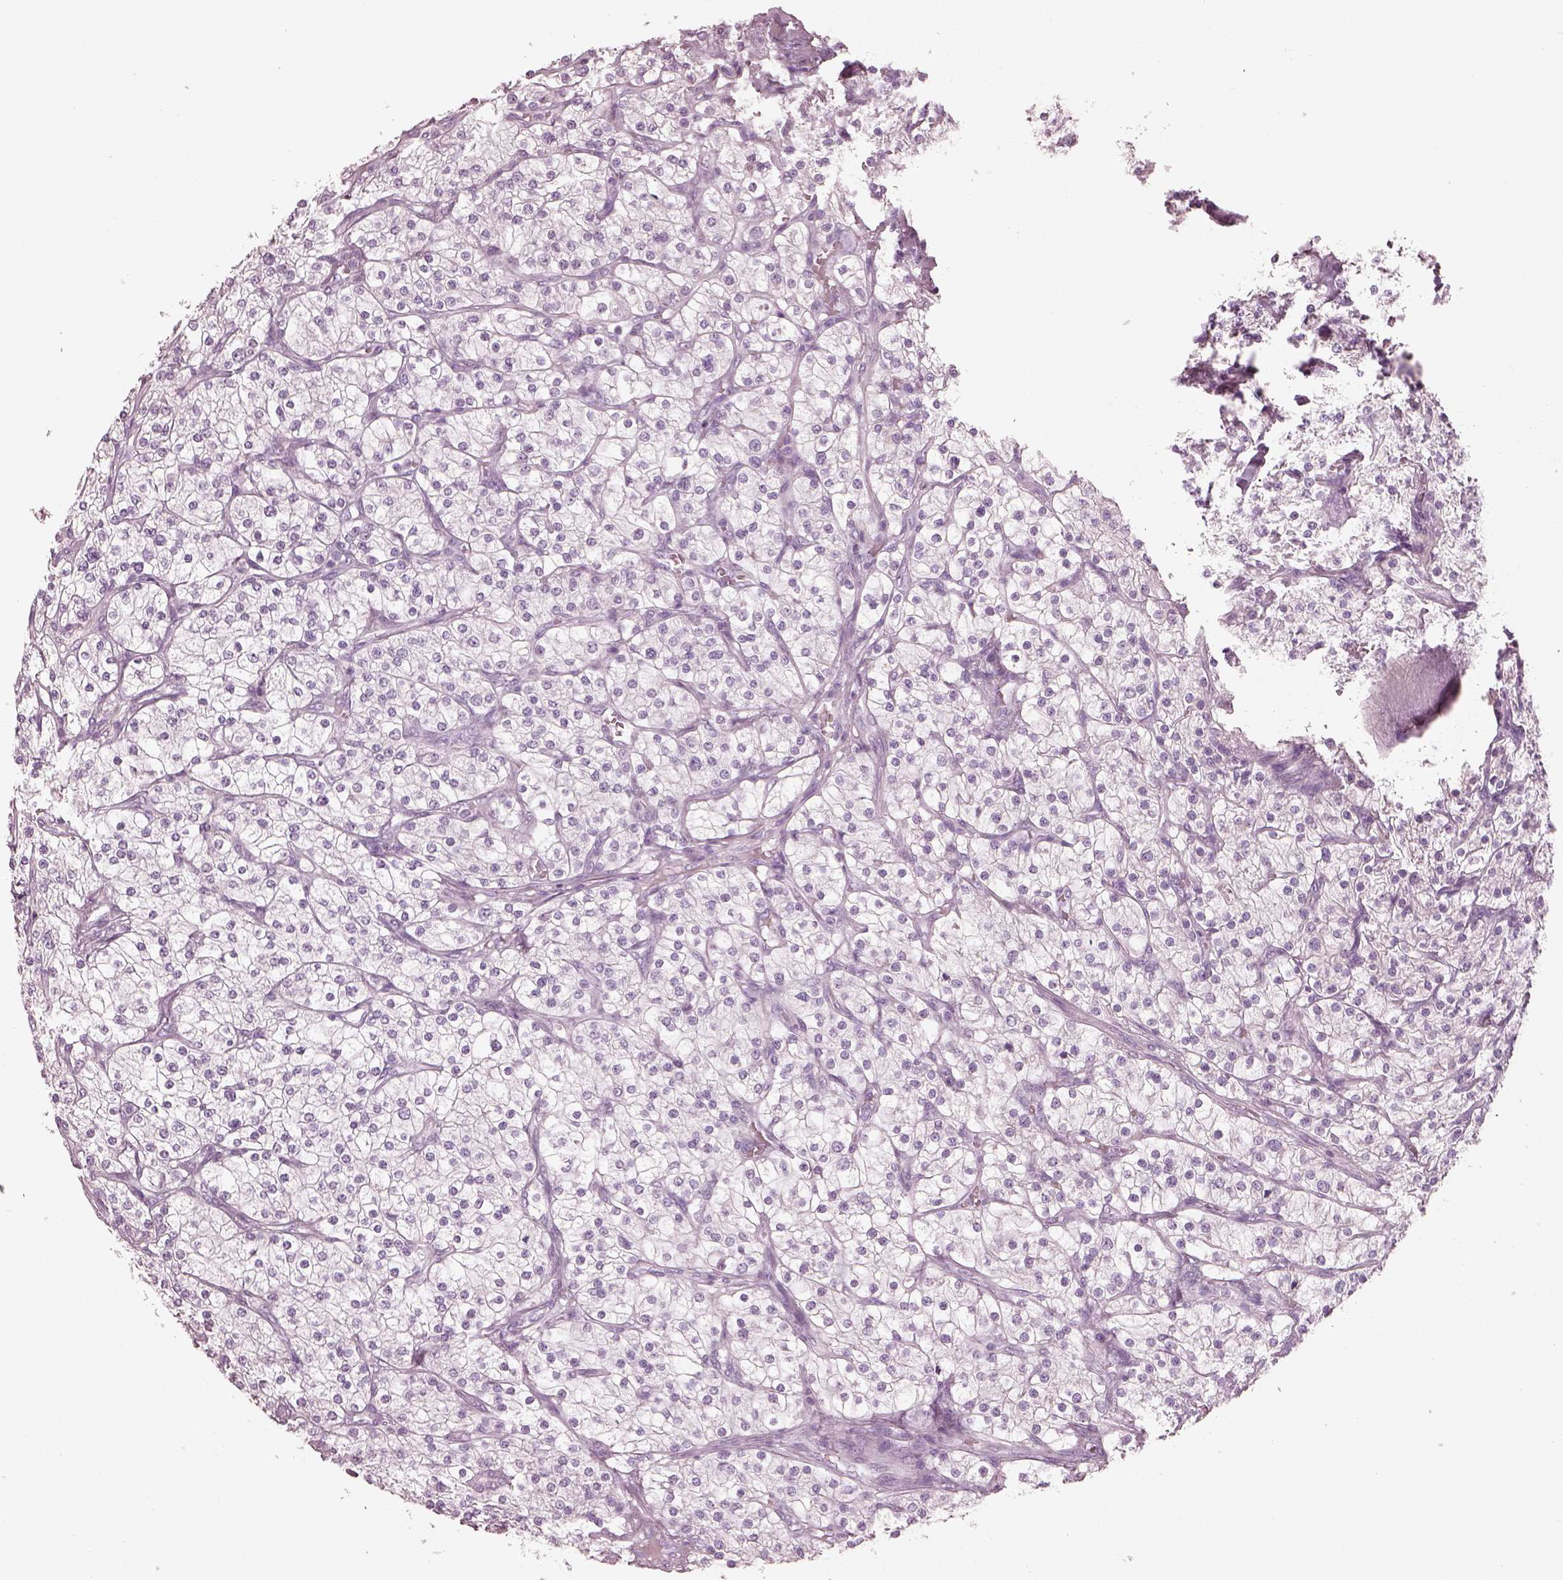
{"staining": {"intensity": "negative", "quantity": "none", "location": "none"}, "tissue": "renal cancer", "cell_type": "Tumor cells", "image_type": "cancer", "snomed": [{"axis": "morphology", "description": "Adenocarcinoma, NOS"}, {"axis": "topography", "description": "Kidney"}], "caption": "This is a histopathology image of immunohistochemistry staining of renal adenocarcinoma, which shows no staining in tumor cells.", "gene": "RSPH9", "patient": {"sex": "male", "age": 80}}